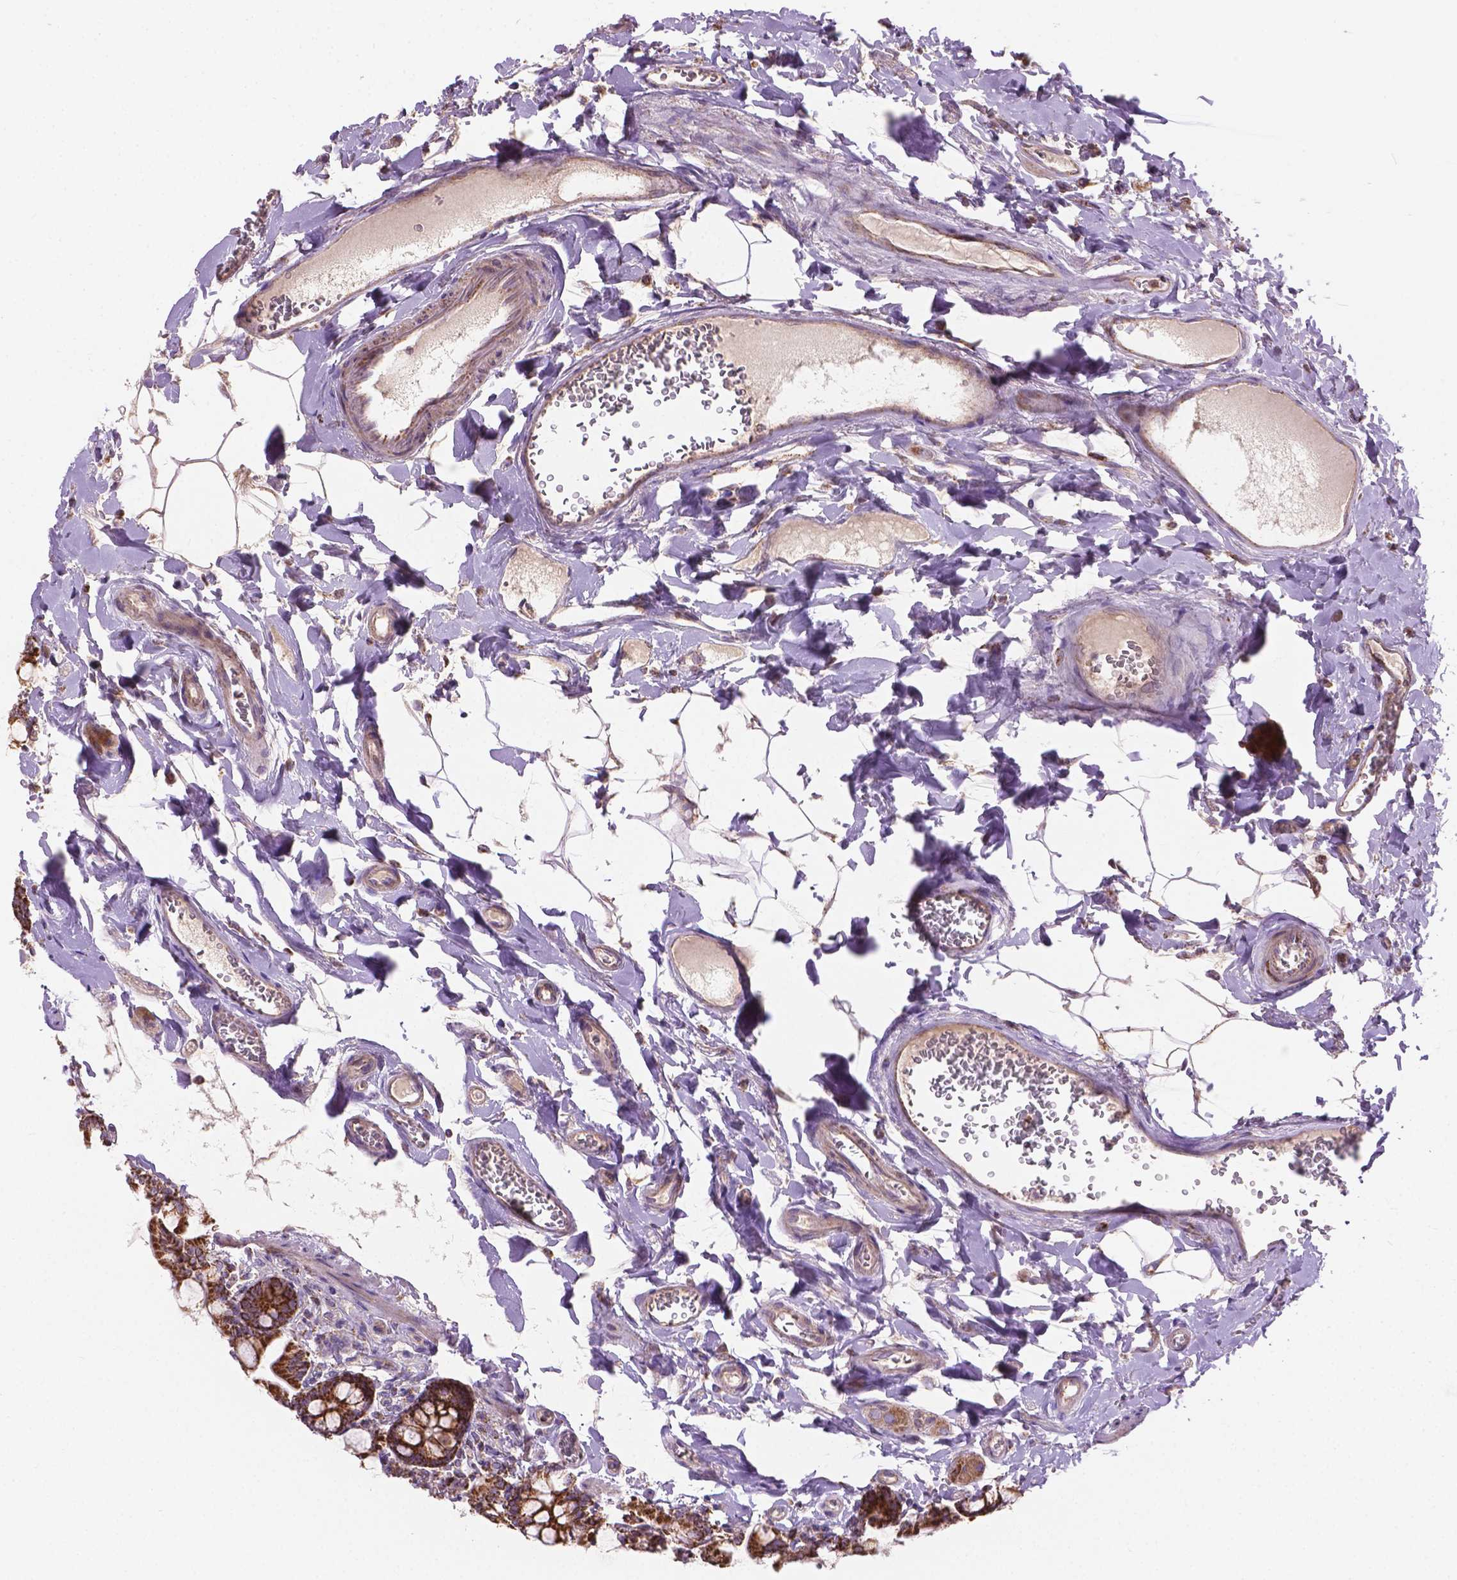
{"staining": {"intensity": "strong", "quantity": ">75%", "location": "cytoplasmic/membranous"}, "tissue": "small intestine", "cell_type": "Glandular cells", "image_type": "normal", "snomed": [{"axis": "morphology", "description": "Normal tissue, NOS"}, {"axis": "topography", "description": "Small intestine"}], "caption": "Human small intestine stained for a protein (brown) reveals strong cytoplasmic/membranous positive positivity in approximately >75% of glandular cells.", "gene": "PIBF1", "patient": {"sex": "female", "age": 56}}